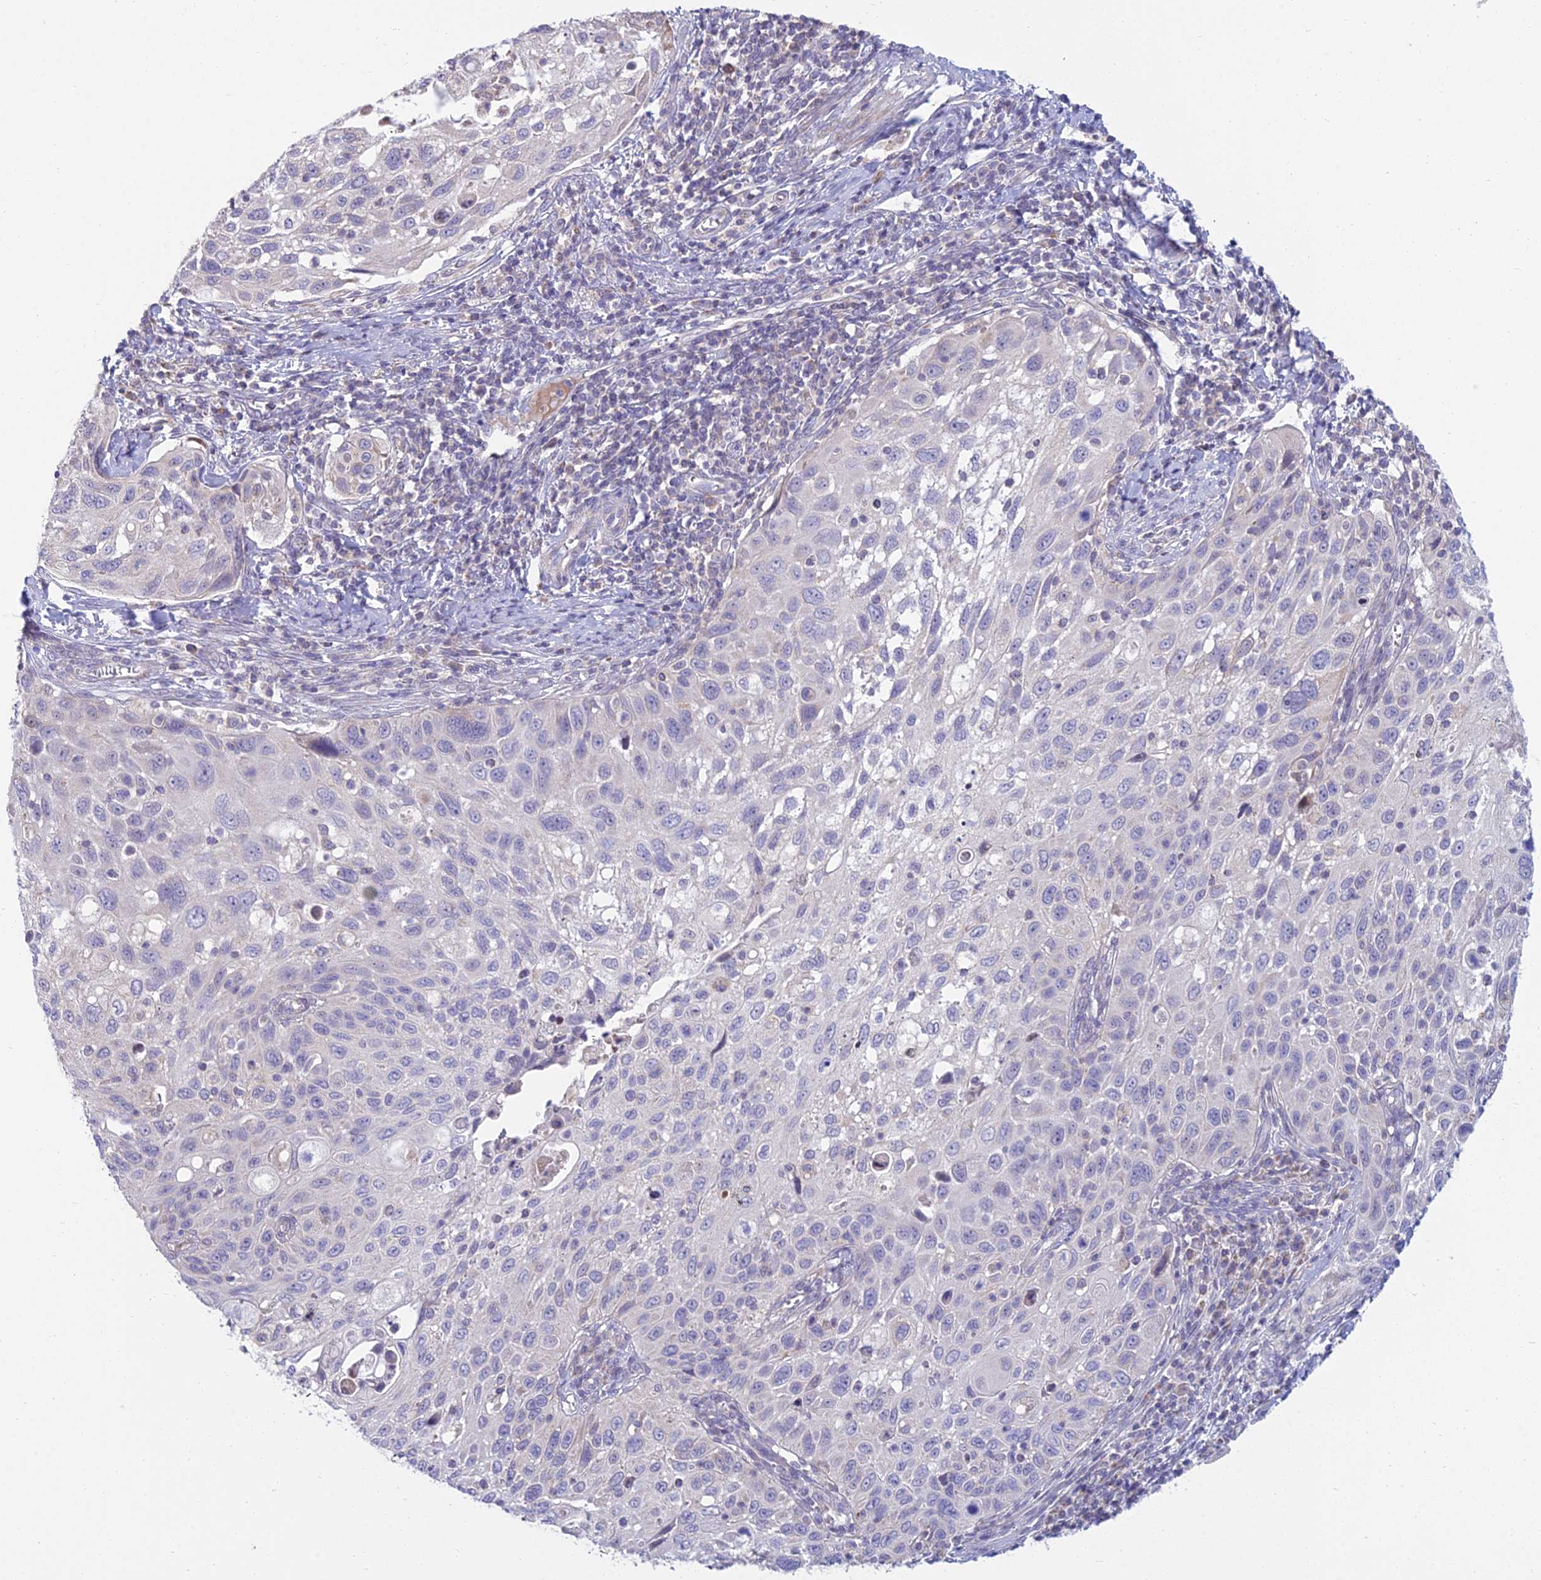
{"staining": {"intensity": "negative", "quantity": "none", "location": "none"}, "tissue": "cervical cancer", "cell_type": "Tumor cells", "image_type": "cancer", "snomed": [{"axis": "morphology", "description": "Squamous cell carcinoma, NOS"}, {"axis": "topography", "description": "Cervix"}], "caption": "There is no significant expression in tumor cells of squamous cell carcinoma (cervical).", "gene": "CFAP206", "patient": {"sex": "female", "age": 70}}